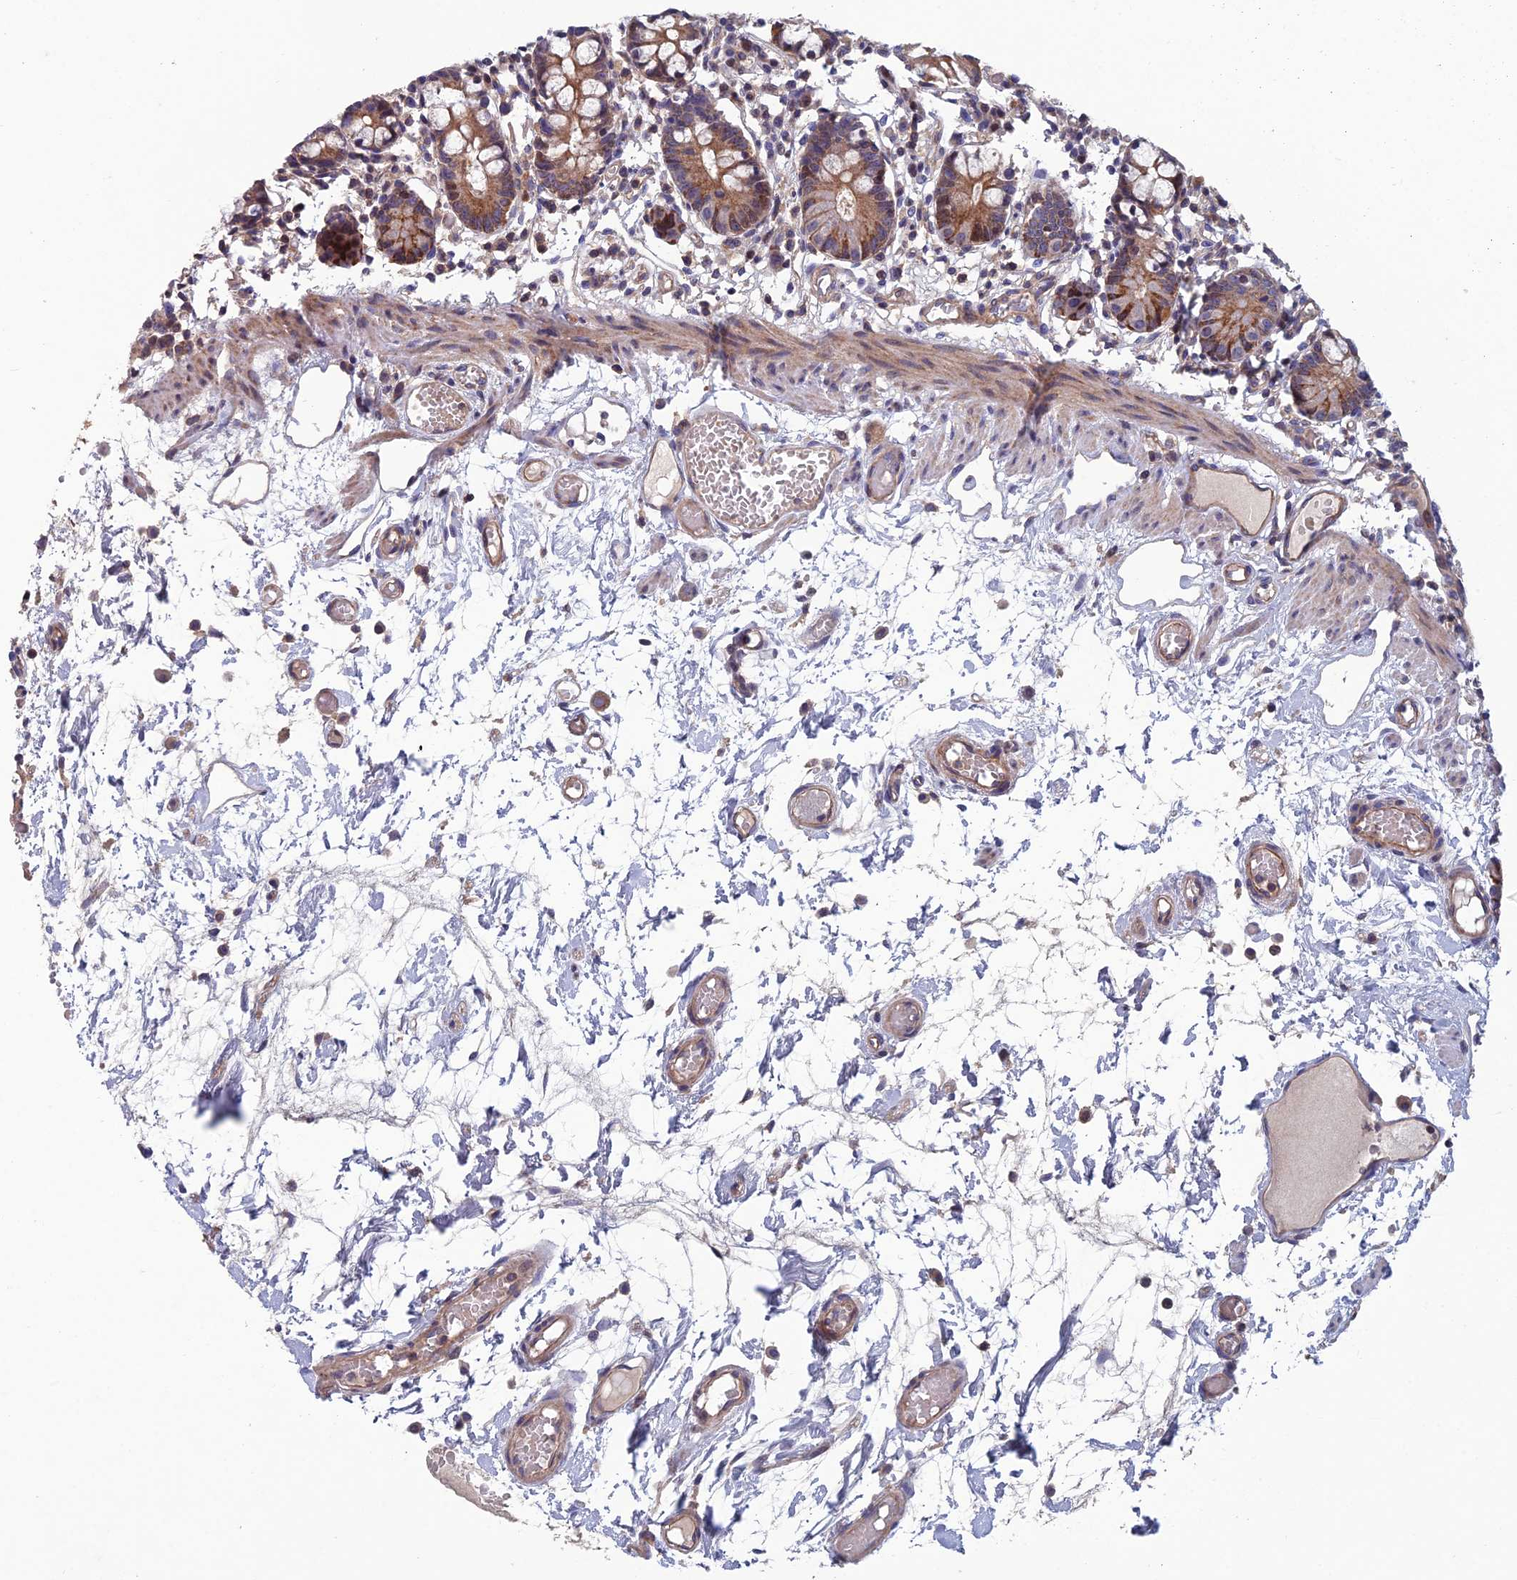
{"staining": {"intensity": "moderate", "quantity": ">75%", "location": "cytoplasmic/membranous,nuclear"}, "tissue": "small intestine", "cell_type": "Glandular cells", "image_type": "normal", "snomed": [{"axis": "morphology", "description": "Normal tissue, NOS"}, {"axis": "morphology", "description": "Cystadenocarcinoma, serous, Metastatic site"}, {"axis": "topography", "description": "Small intestine"}], "caption": "A micrograph of human small intestine stained for a protein demonstrates moderate cytoplasmic/membranous,nuclear brown staining in glandular cells.", "gene": "USP37", "patient": {"sex": "female", "age": 61}}